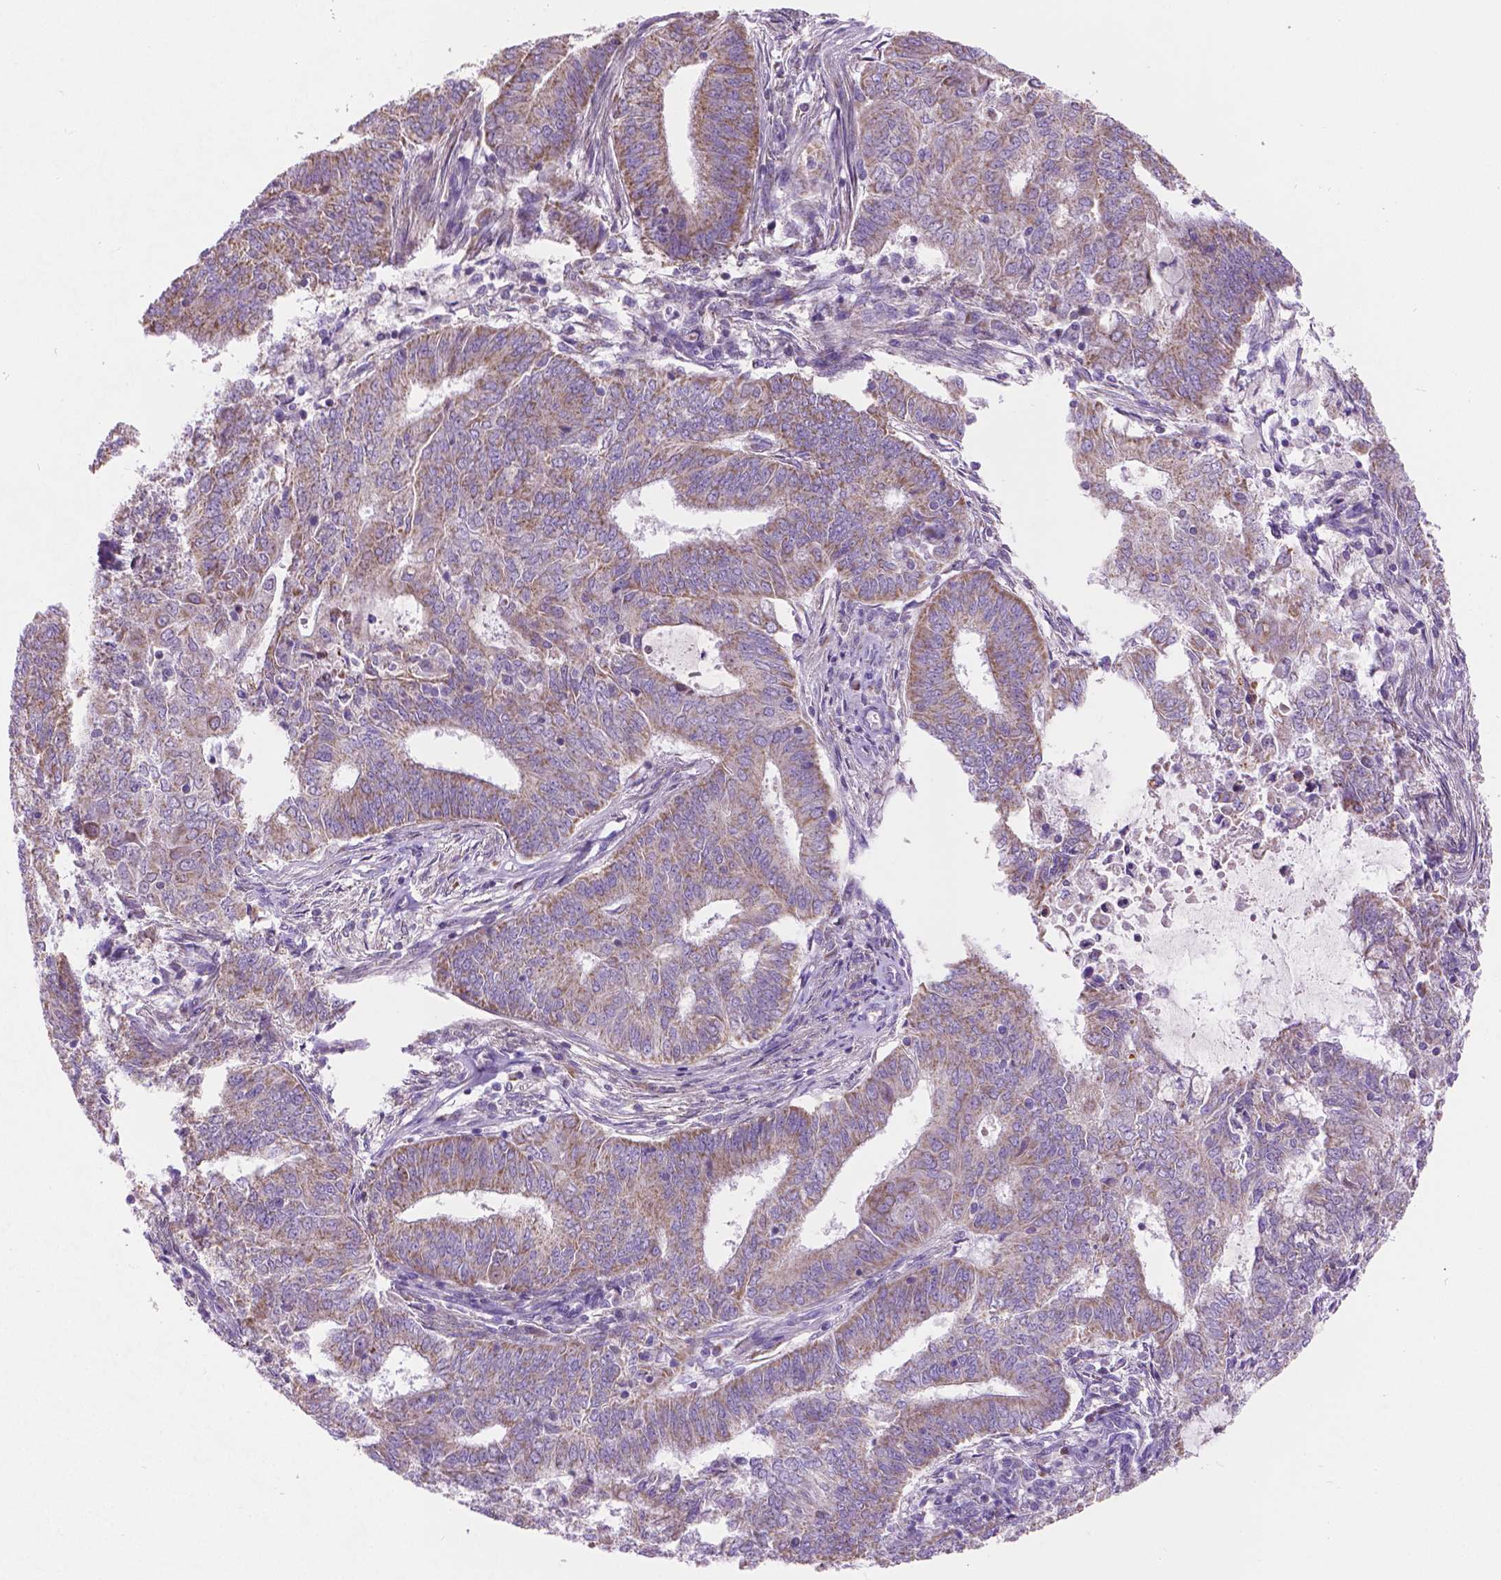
{"staining": {"intensity": "weak", "quantity": "25%-75%", "location": "cytoplasmic/membranous"}, "tissue": "endometrial cancer", "cell_type": "Tumor cells", "image_type": "cancer", "snomed": [{"axis": "morphology", "description": "Adenocarcinoma, NOS"}, {"axis": "topography", "description": "Endometrium"}], "caption": "A low amount of weak cytoplasmic/membranous expression is appreciated in approximately 25%-75% of tumor cells in adenocarcinoma (endometrial) tissue. (DAB (3,3'-diaminobenzidine) IHC, brown staining for protein, blue staining for nuclei).", "gene": "CSPG5", "patient": {"sex": "female", "age": 62}}